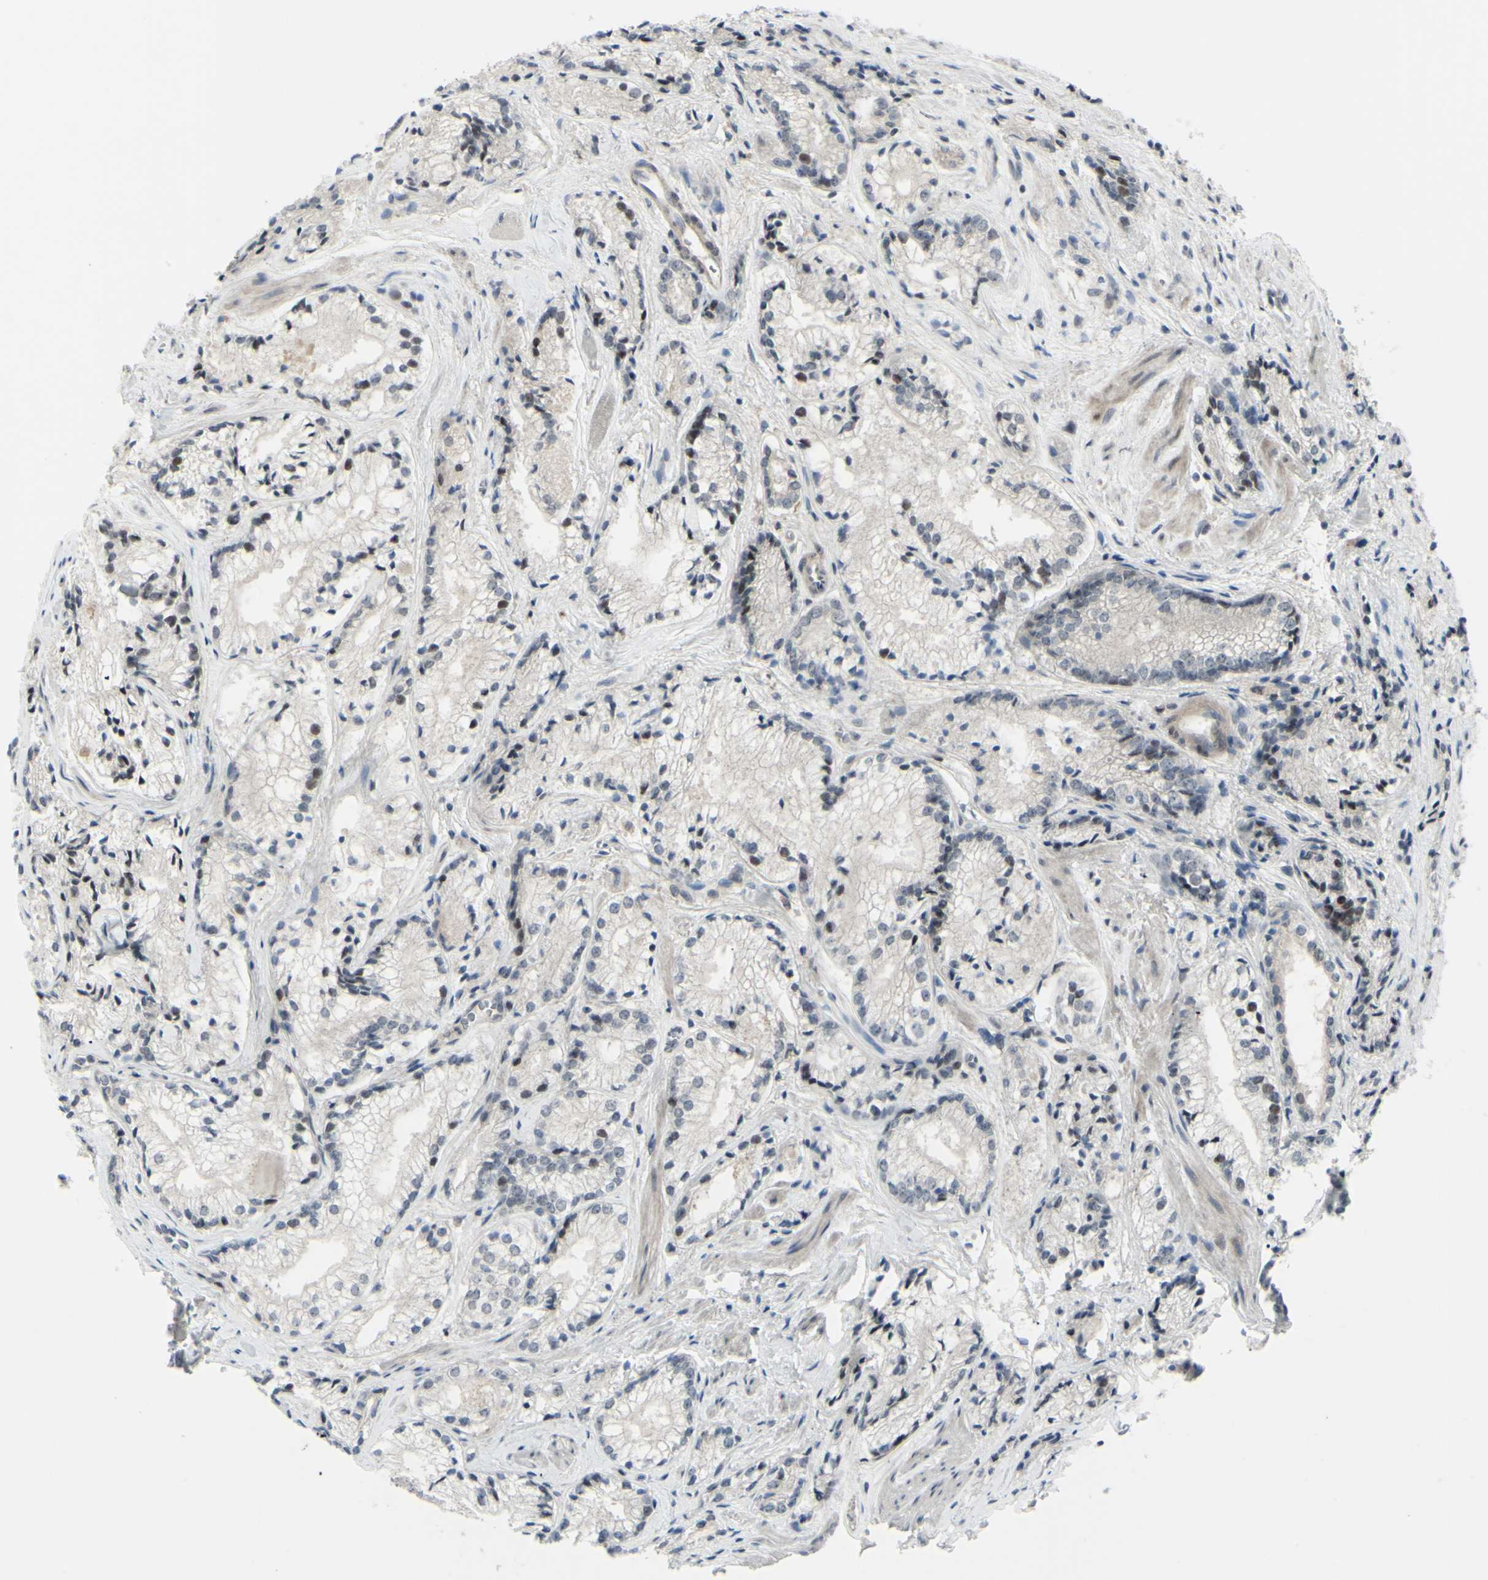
{"staining": {"intensity": "weak", "quantity": "<25%", "location": "cytoplasmic/membranous"}, "tissue": "prostate cancer", "cell_type": "Tumor cells", "image_type": "cancer", "snomed": [{"axis": "morphology", "description": "Adenocarcinoma, Low grade"}, {"axis": "topography", "description": "Prostate"}], "caption": "A micrograph of human adenocarcinoma (low-grade) (prostate) is negative for staining in tumor cells.", "gene": "ETNK1", "patient": {"sex": "male", "age": 60}}